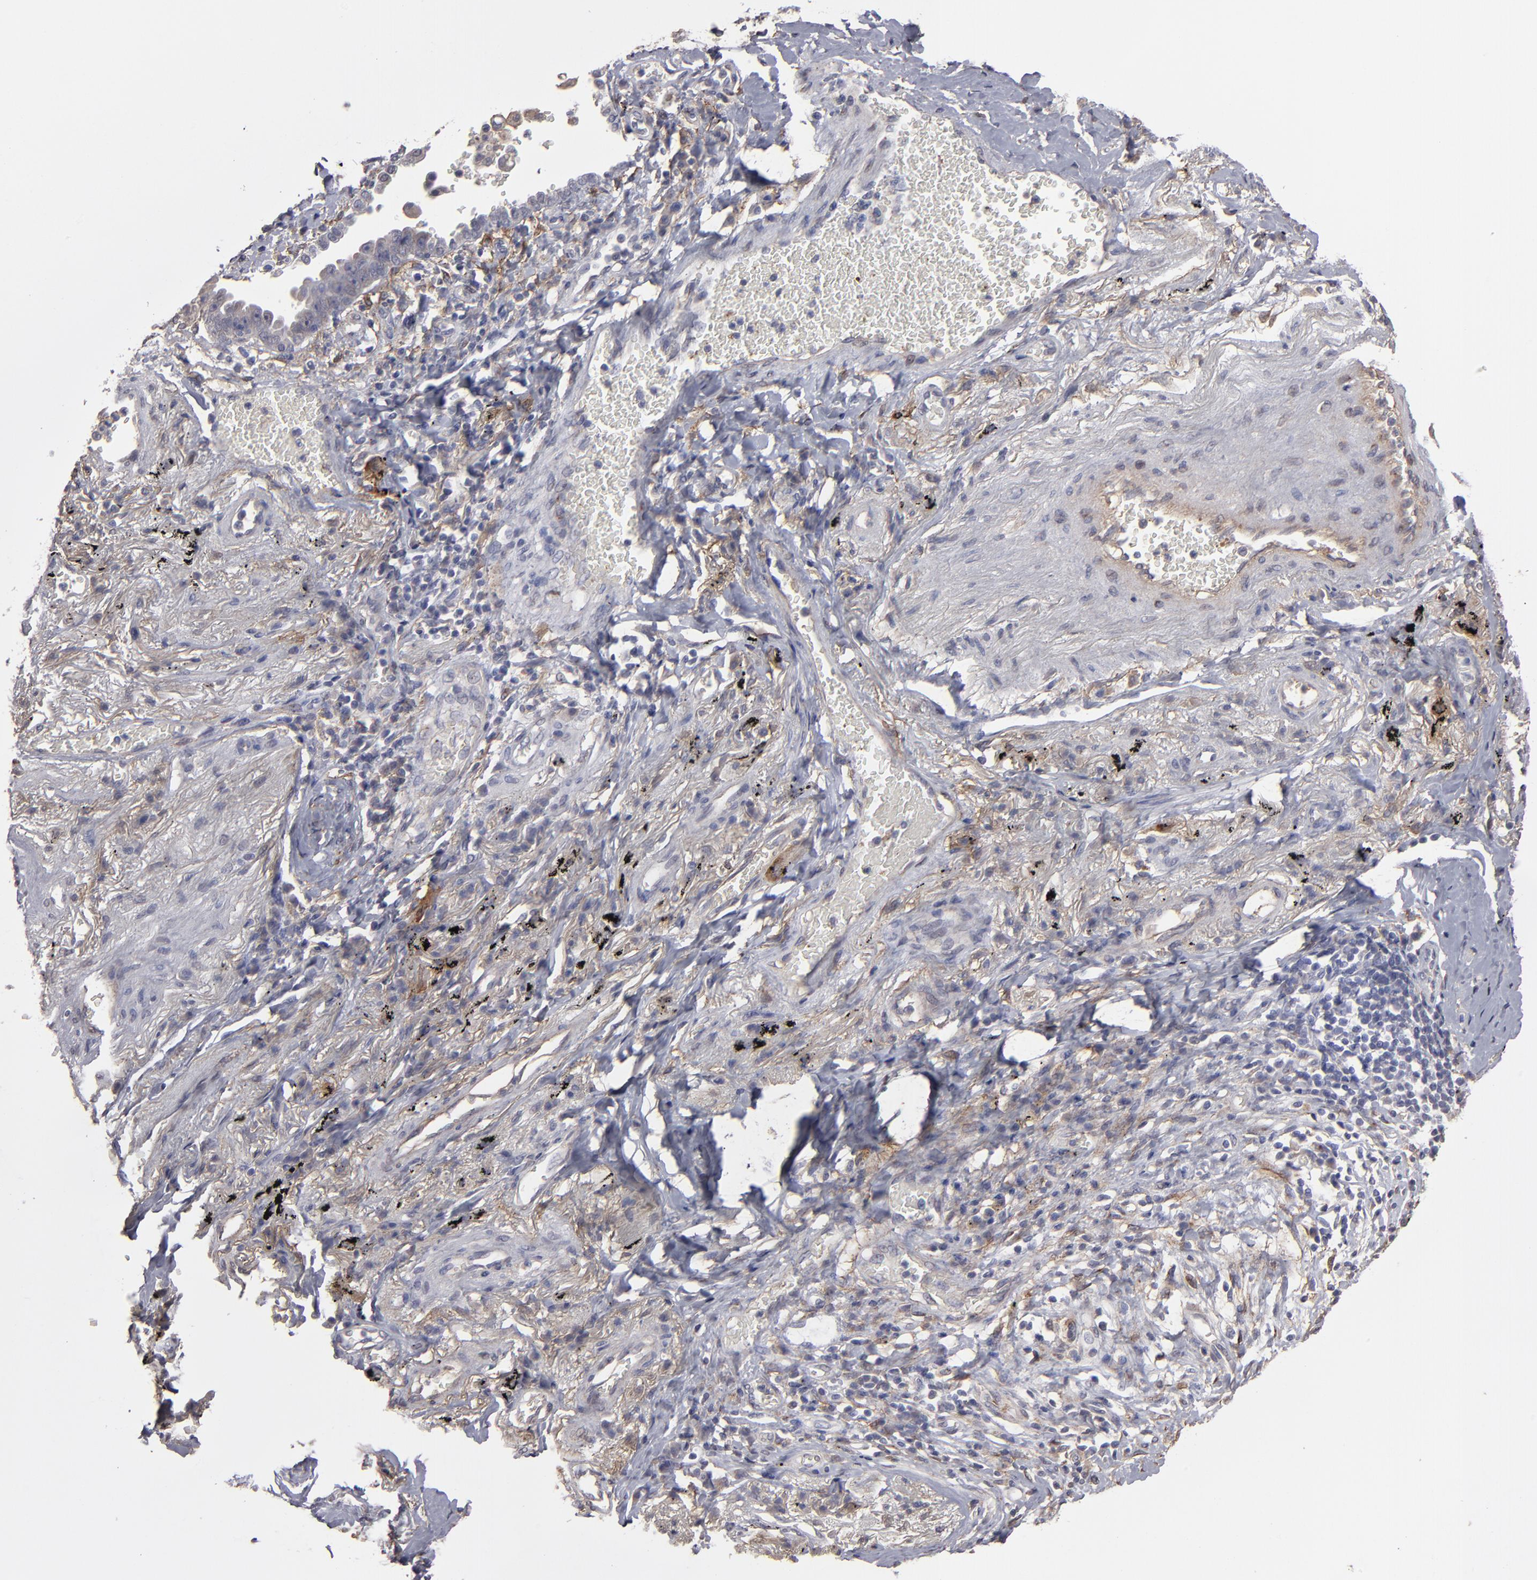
{"staining": {"intensity": "weak", "quantity": "<25%", "location": "cytoplasmic/membranous"}, "tissue": "lung cancer", "cell_type": "Tumor cells", "image_type": "cancer", "snomed": [{"axis": "morphology", "description": "Adenocarcinoma, NOS"}, {"axis": "topography", "description": "Lung"}], "caption": "This photomicrograph is of lung adenocarcinoma stained with IHC to label a protein in brown with the nuclei are counter-stained blue. There is no staining in tumor cells.", "gene": "ITGB5", "patient": {"sex": "female", "age": 64}}